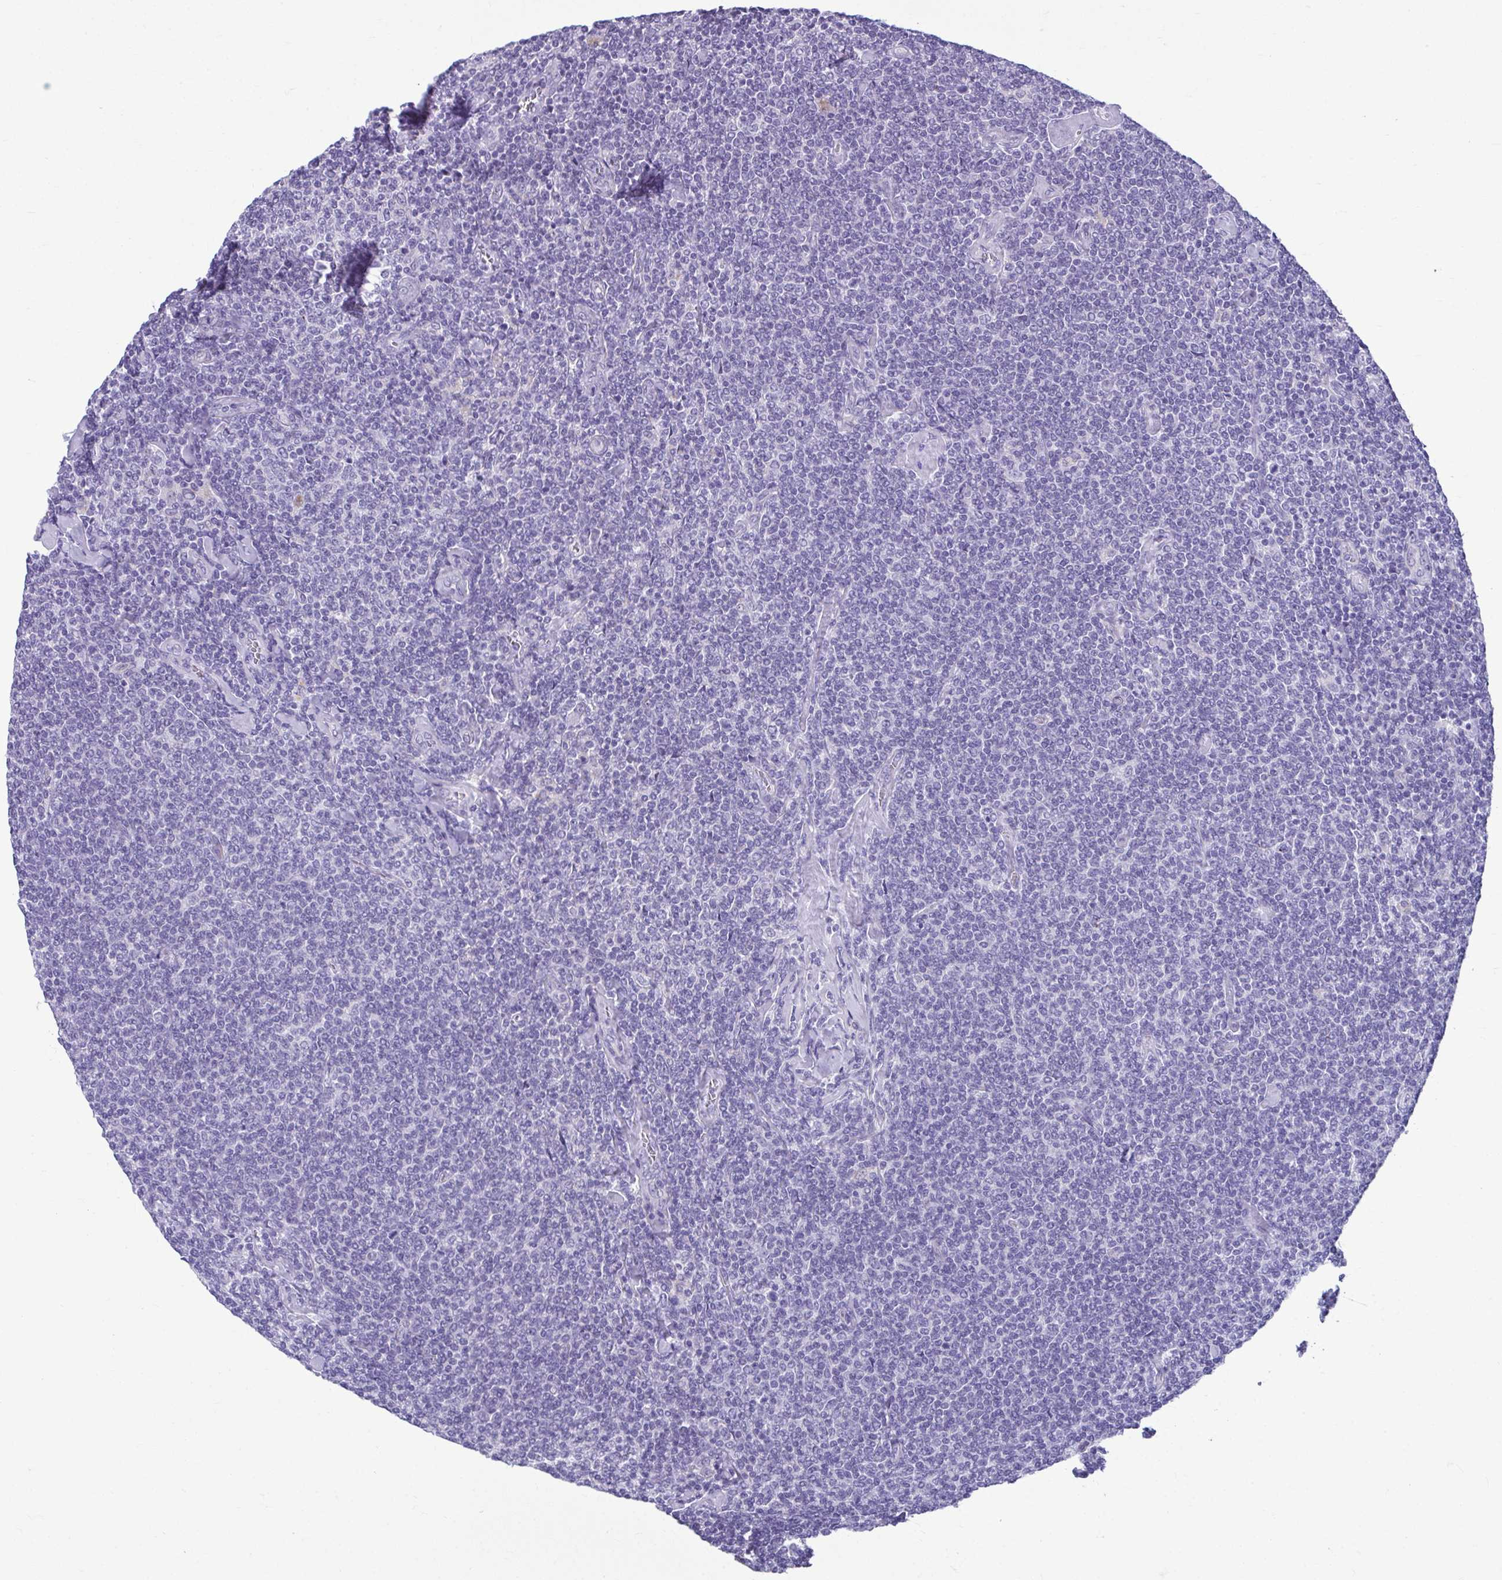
{"staining": {"intensity": "negative", "quantity": "none", "location": "none"}, "tissue": "lymphoma", "cell_type": "Tumor cells", "image_type": "cancer", "snomed": [{"axis": "morphology", "description": "Malignant lymphoma, non-Hodgkin's type, Low grade"}, {"axis": "topography", "description": "Lymph node"}], "caption": "A photomicrograph of human malignant lymphoma, non-Hodgkin's type (low-grade) is negative for staining in tumor cells. The staining is performed using DAB (3,3'-diaminobenzidine) brown chromogen with nuclei counter-stained in using hematoxylin.", "gene": "SERPINI1", "patient": {"sex": "male", "age": 52}}